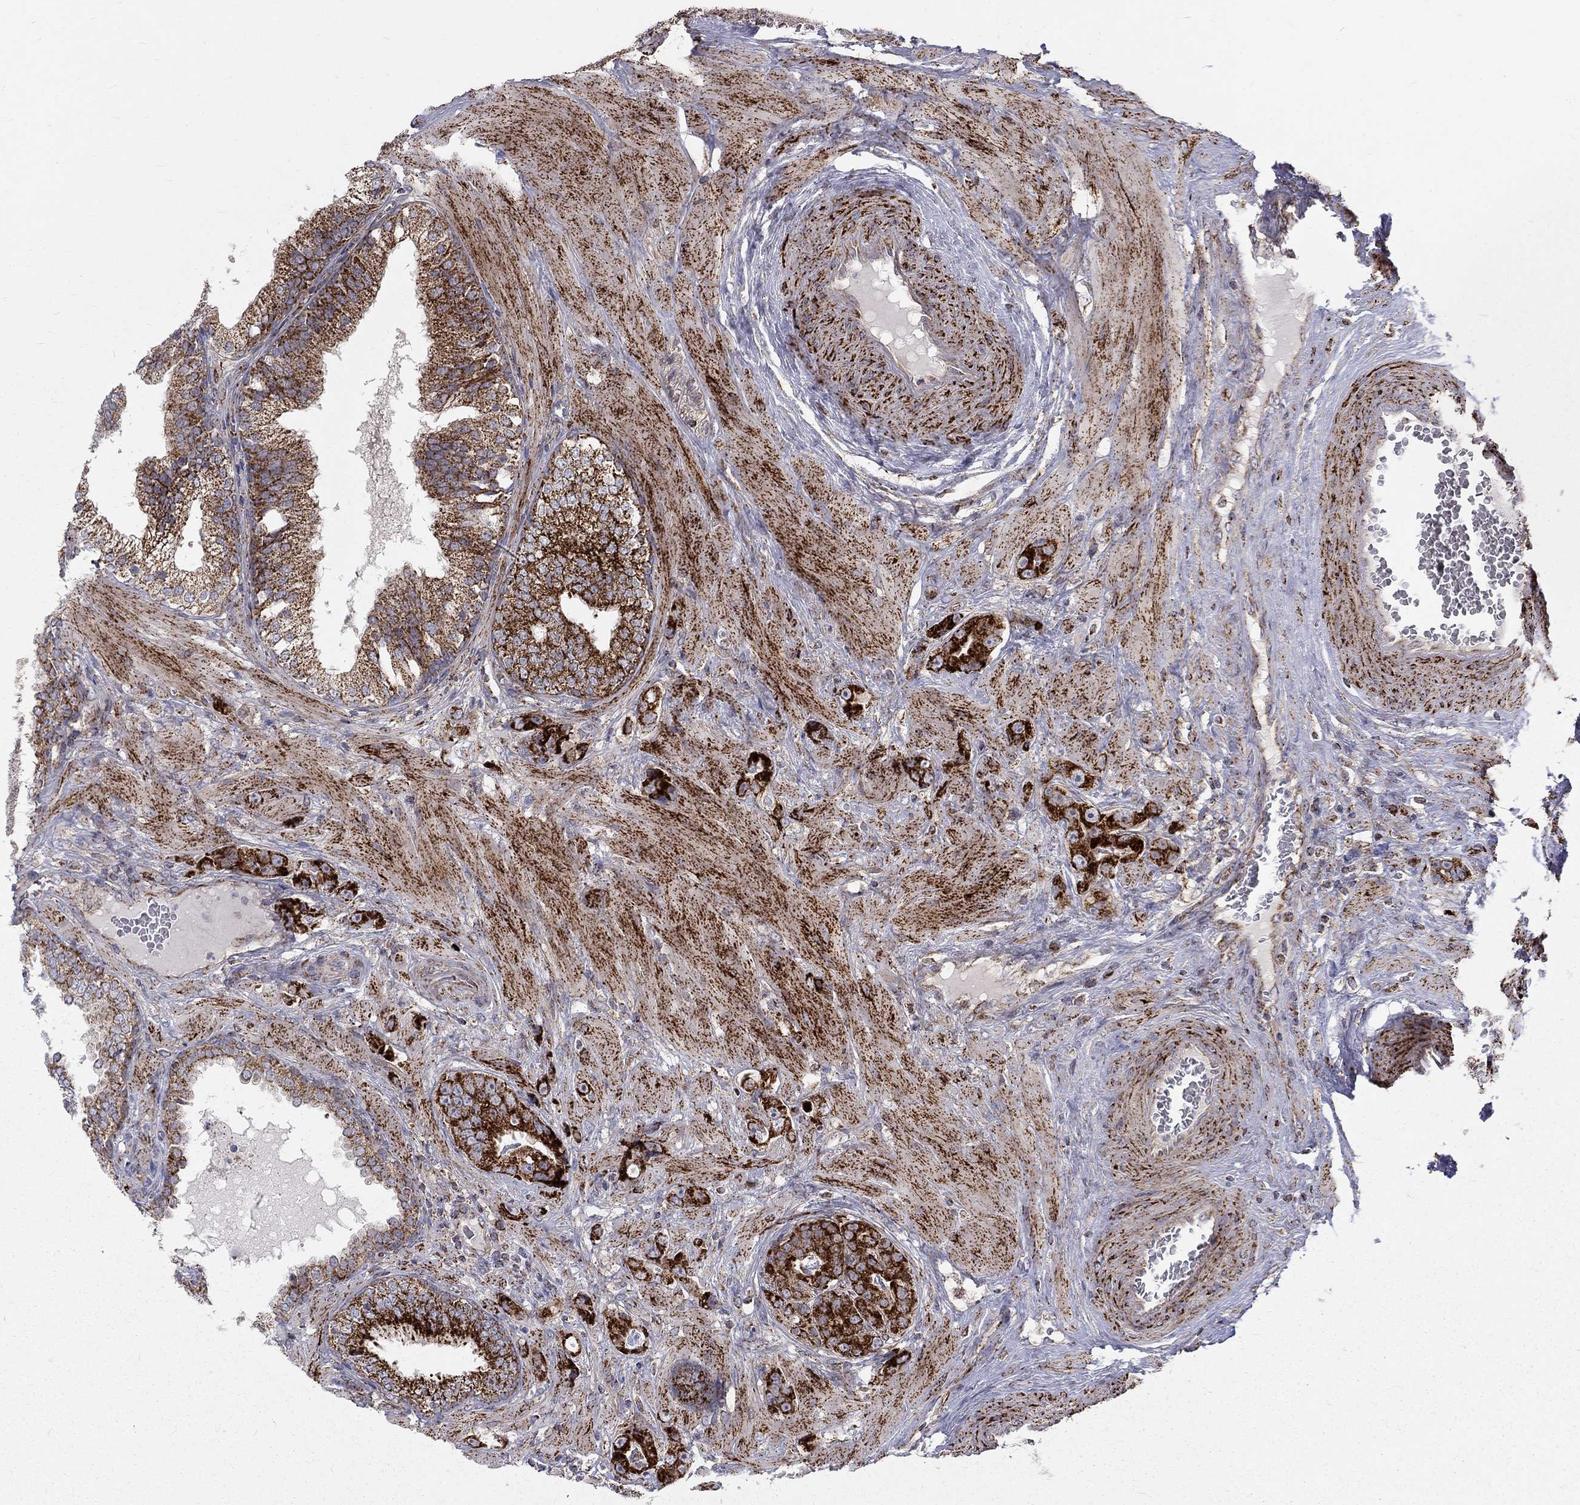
{"staining": {"intensity": "strong", "quantity": ">75%", "location": "cytoplasmic/membranous"}, "tissue": "prostate cancer", "cell_type": "Tumor cells", "image_type": "cancer", "snomed": [{"axis": "morphology", "description": "Adenocarcinoma, NOS"}, {"axis": "topography", "description": "Prostate"}], "caption": "IHC micrograph of neoplastic tissue: human prostate adenocarcinoma stained using immunohistochemistry (IHC) reveals high levels of strong protein expression localized specifically in the cytoplasmic/membranous of tumor cells, appearing as a cytoplasmic/membranous brown color.", "gene": "ALDH1B1", "patient": {"sex": "male", "age": 57}}